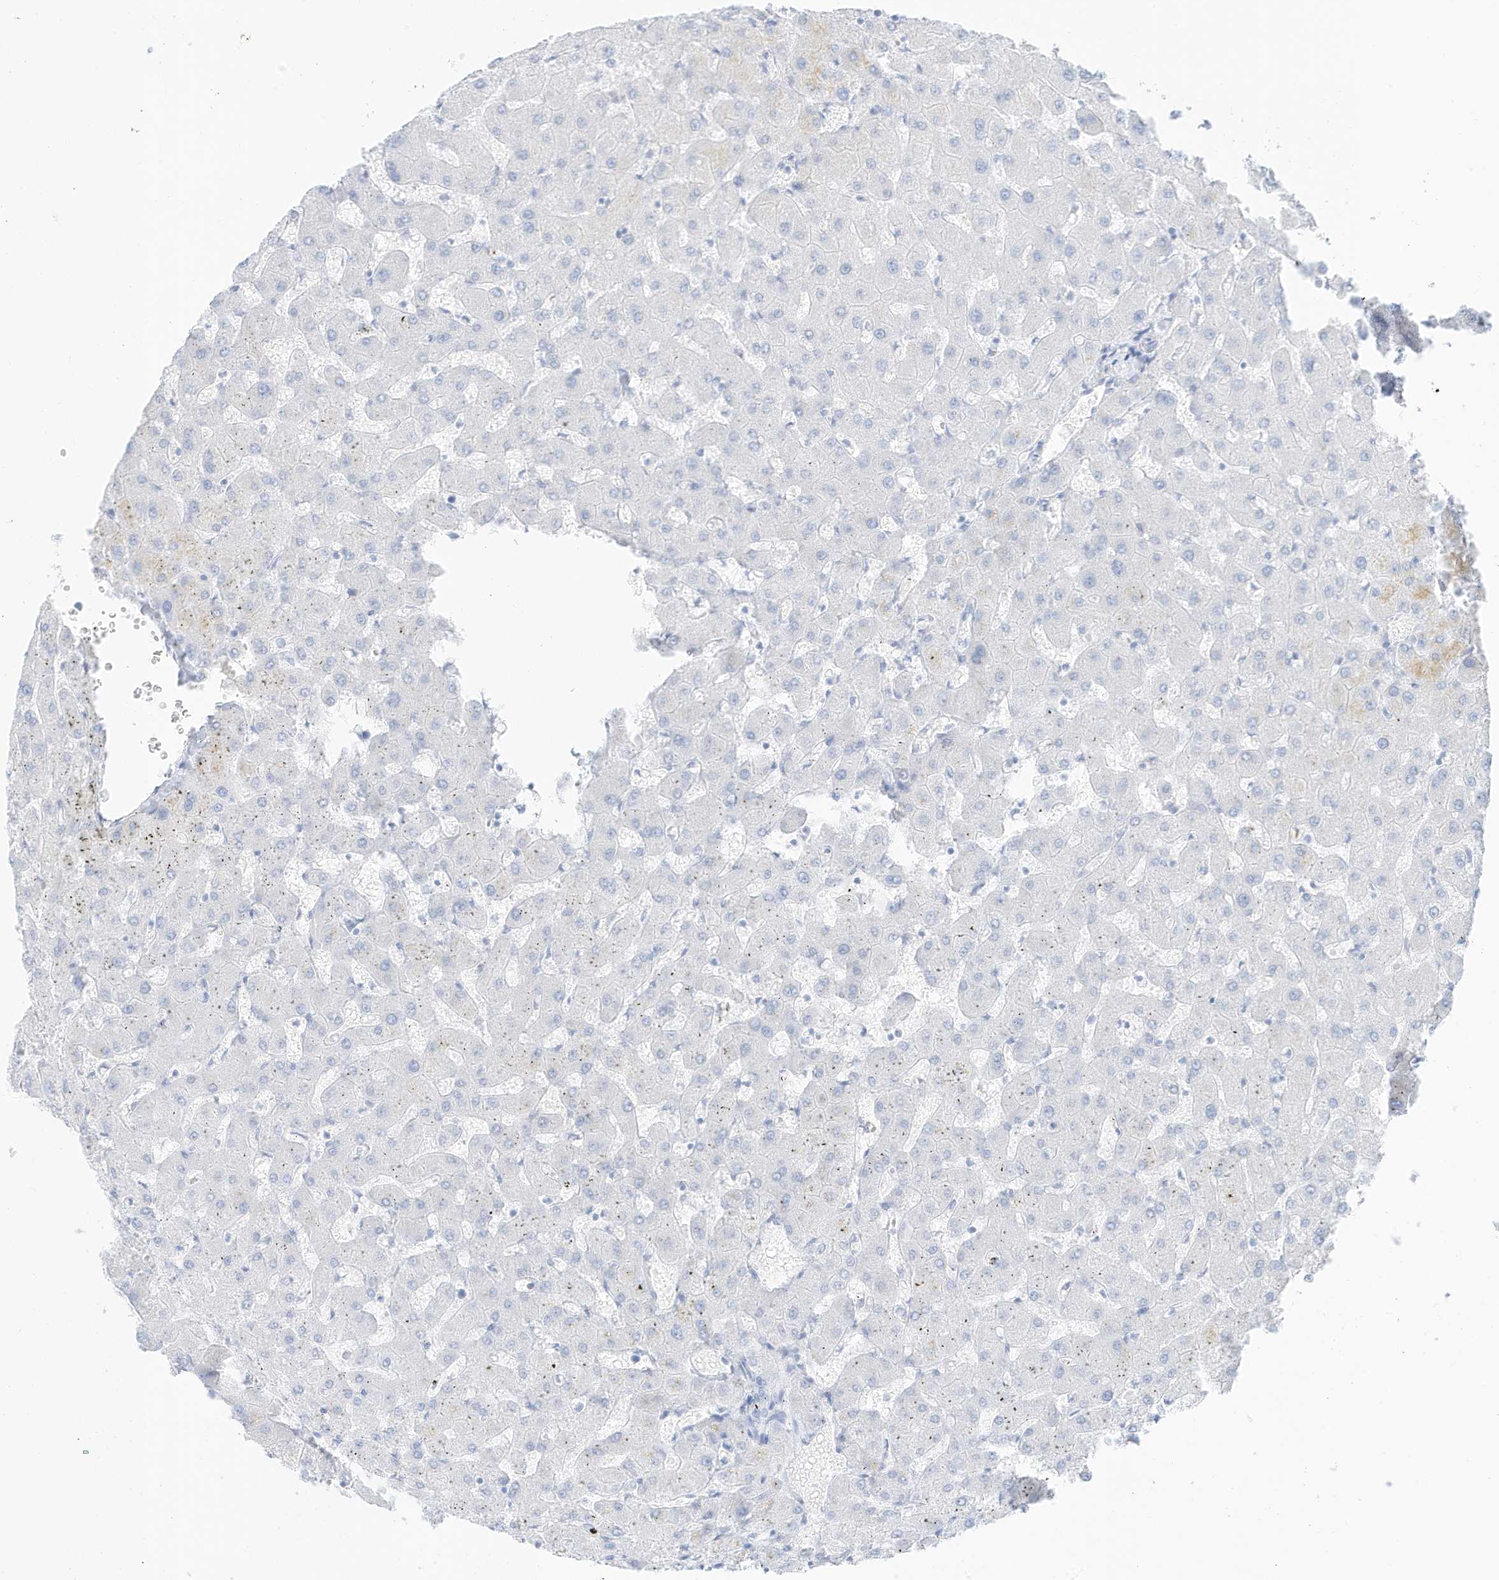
{"staining": {"intensity": "negative", "quantity": "none", "location": "none"}, "tissue": "liver", "cell_type": "Cholangiocytes", "image_type": "normal", "snomed": [{"axis": "morphology", "description": "Normal tissue, NOS"}, {"axis": "topography", "description": "Liver"}], "caption": "DAB immunohistochemical staining of benign liver reveals no significant positivity in cholangiocytes.", "gene": "SLC22A13", "patient": {"sex": "female", "age": 63}}